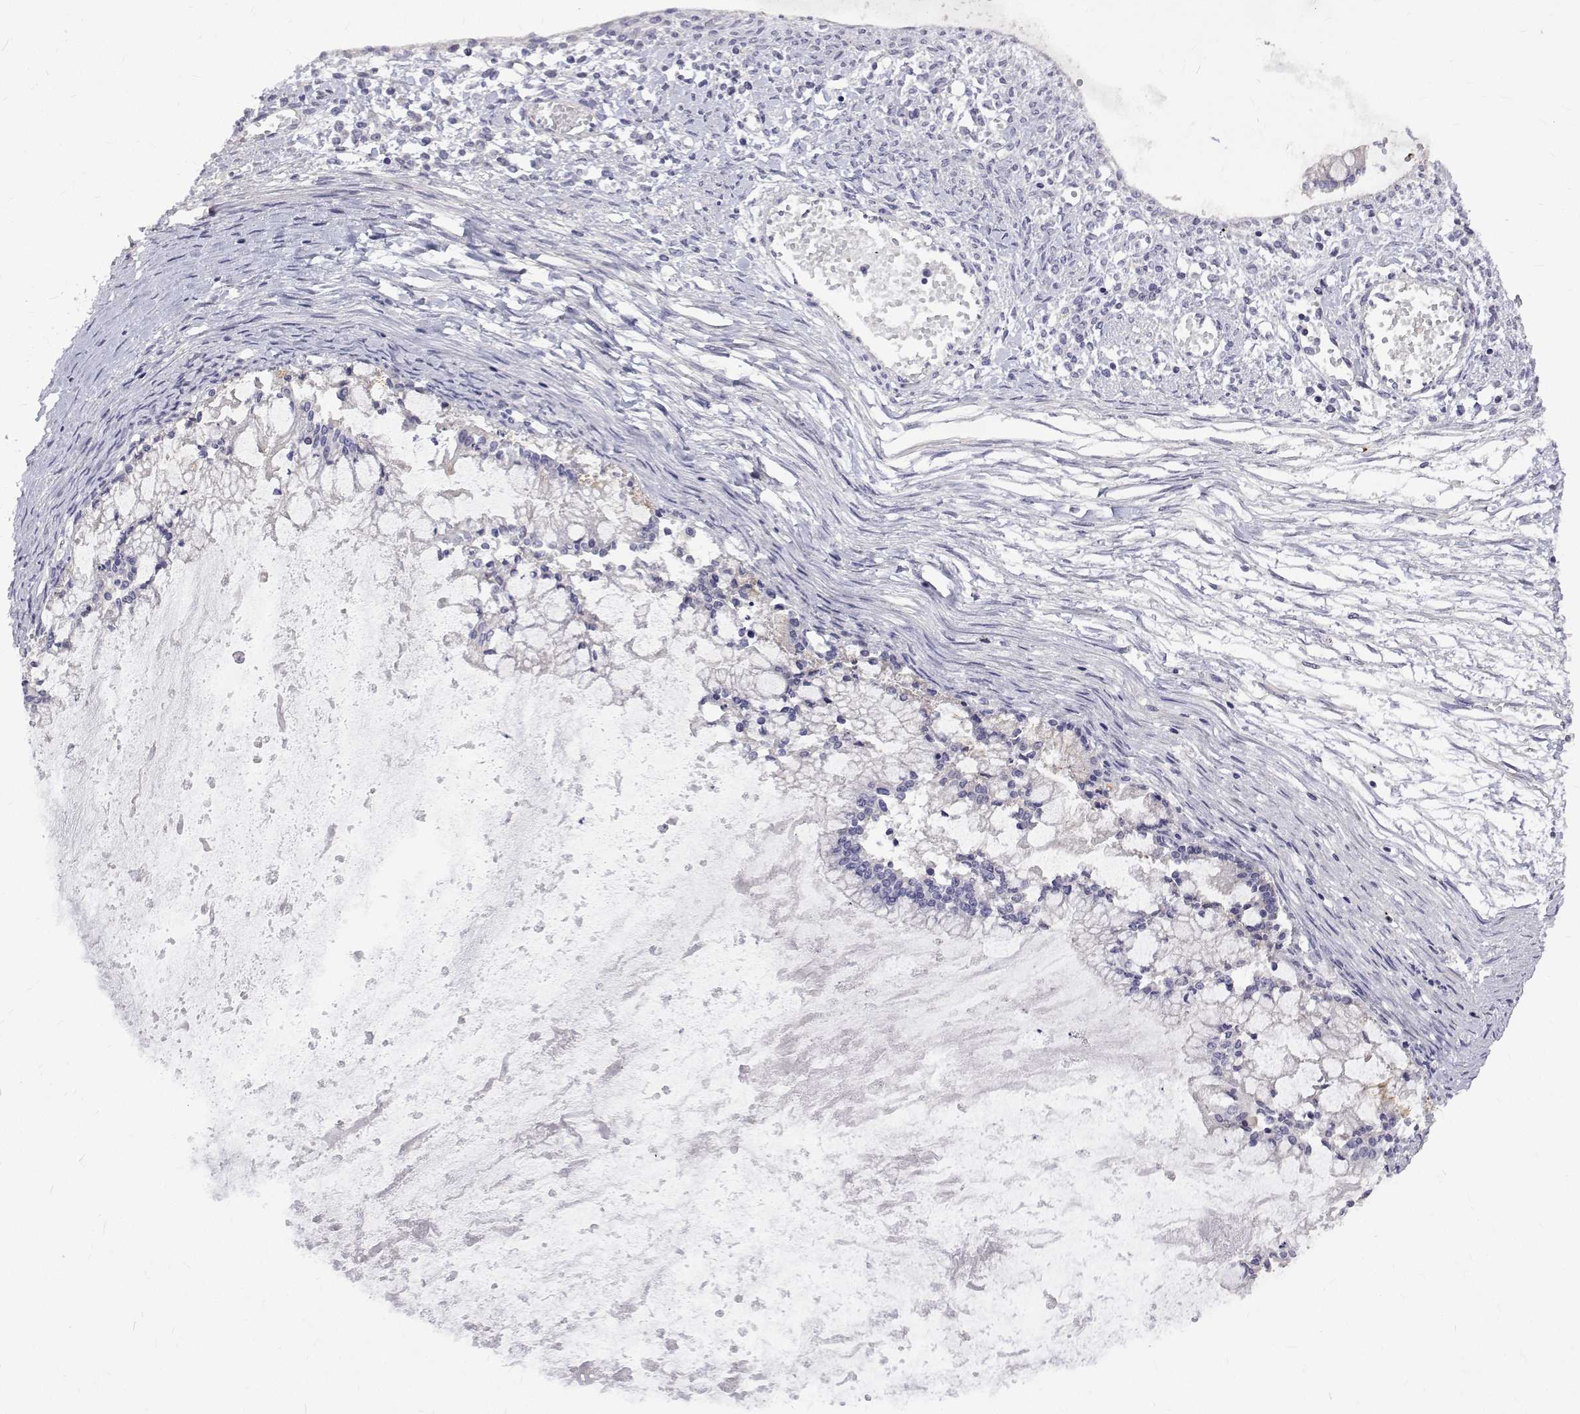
{"staining": {"intensity": "negative", "quantity": "none", "location": "none"}, "tissue": "ovarian cancer", "cell_type": "Tumor cells", "image_type": "cancer", "snomed": [{"axis": "morphology", "description": "Cystadenocarcinoma, mucinous, NOS"}, {"axis": "topography", "description": "Ovary"}], "caption": "This is an immunohistochemistry image of human ovarian cancer. There is no expression in tumor cells.", "gene": "PADI1", "patient": {"sex": "female", "age": 67}}